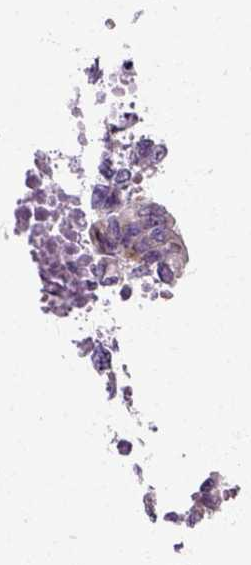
{"staining": {"intensity": "negative", "quantity": "none", "location": "none"}, "tissue": "stomach cancer", "cell_type": "Tumor cells", "image_type": "cancer", "snomed": [{"axis": "morphology", "description": "Adenocarcinoma, NOS"}, {"axis": "topography", "description": "Stomach, upper"}], "caption": "DAB (3,3'-diaminobenzidine) immunohistochemical staining of stomach cancer (adenocarcinoma) demonstrates no significant staining in tumor cells.", "gene": "HSPA2", "patient": {"sex": "female", "age": 67}}